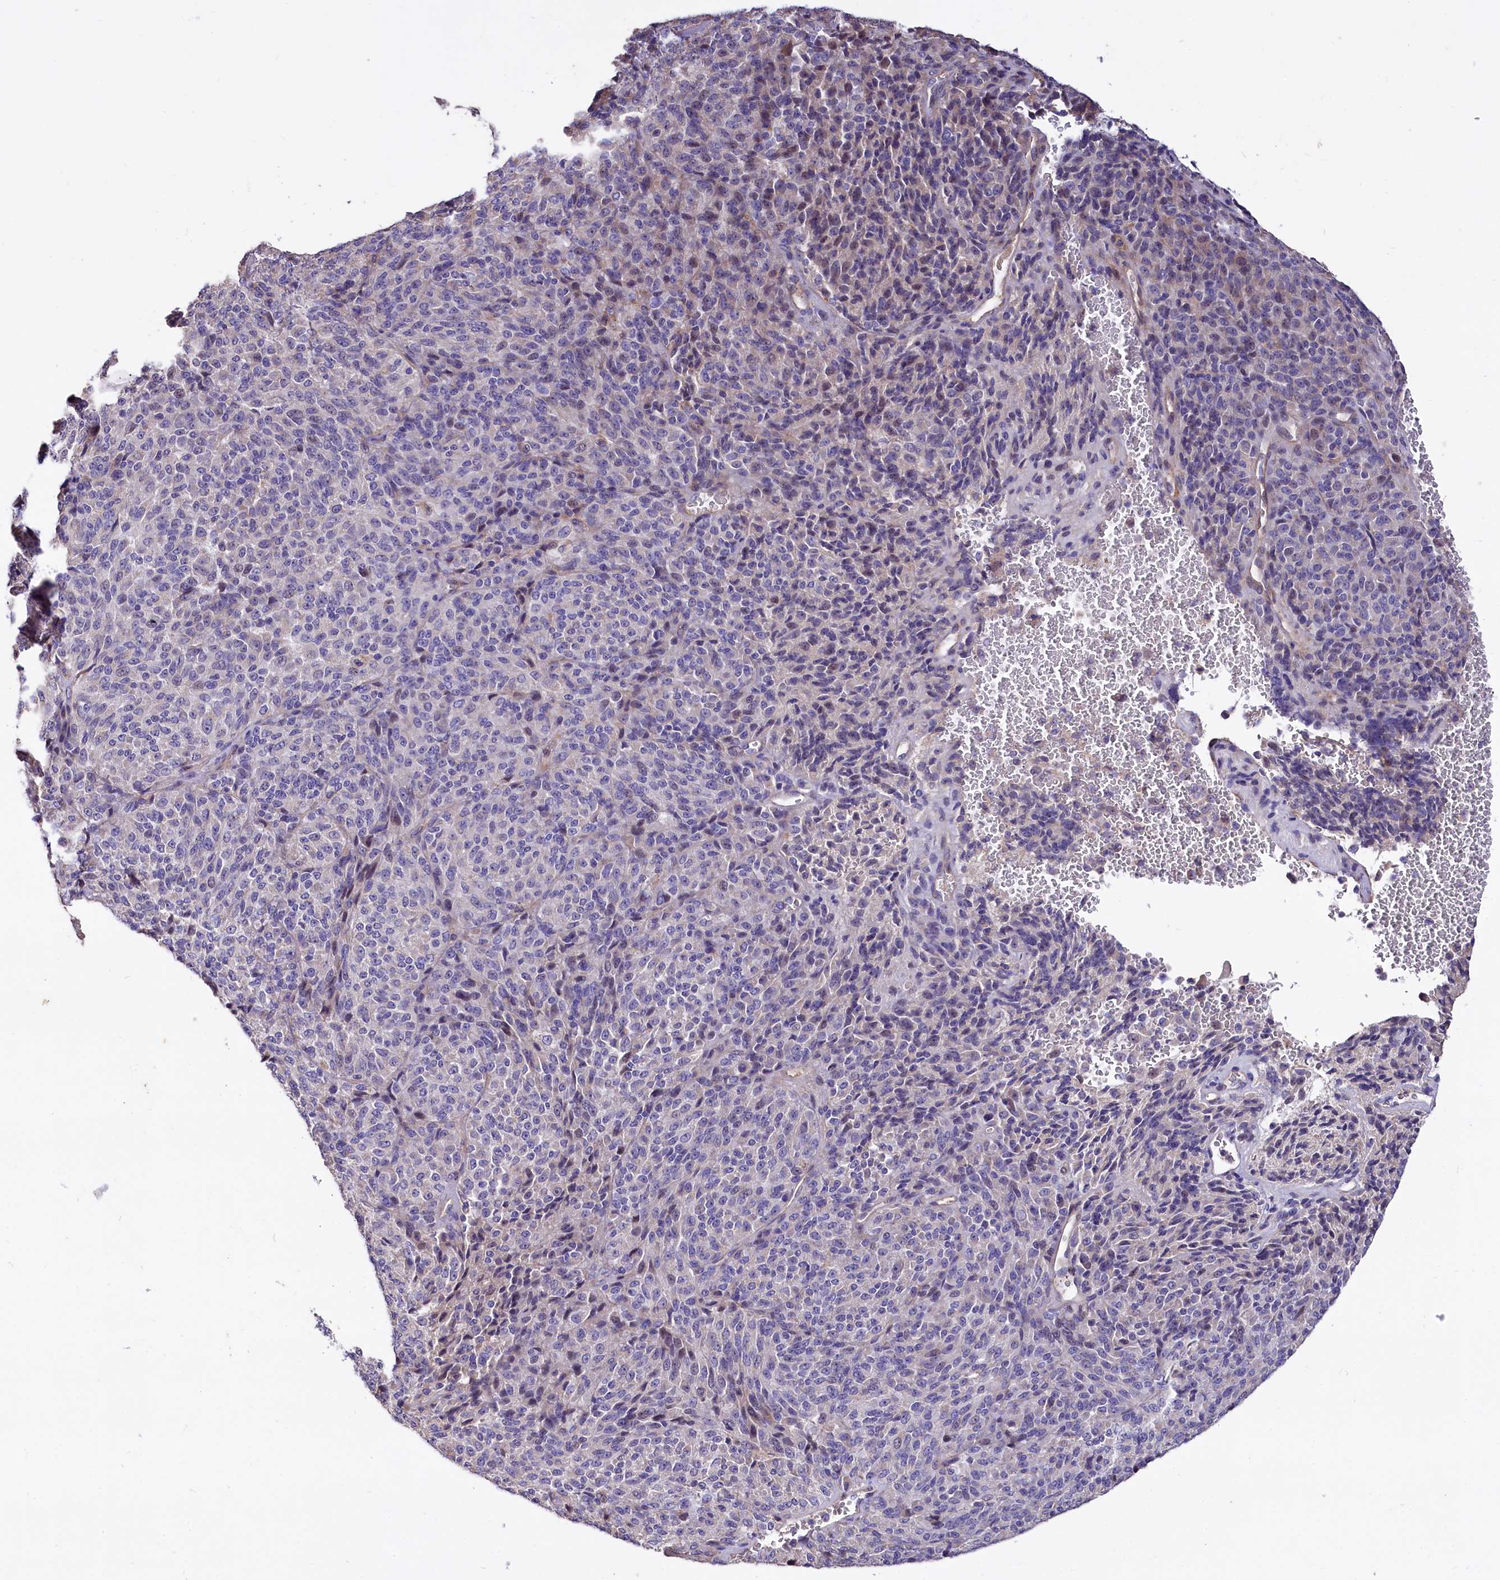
{"staining": {"intensity": "weak", "quantity": "<25%", "location": "nuclear"}, "tissue": "melanoma", "cell_type": "Tumor cells", "image_type": "cancer", "snomed": [{"axis": "morphology", "description": "Malignant melanoma, Metastatic site"}, {"axis": "topography", "description": "Brain"}], "caption": "This is a histopathology image of IHC staining of malignant melanoma (metastatic site), which shows no positivity in tumor cells. (DAB (3,3'-diaminobenzidine) immunohistochemistry (IHC) visualized using brightfield microscopy, high magnification).", "gene": "RPUSD3", "patient": {"sex": "female", "age": 56}}